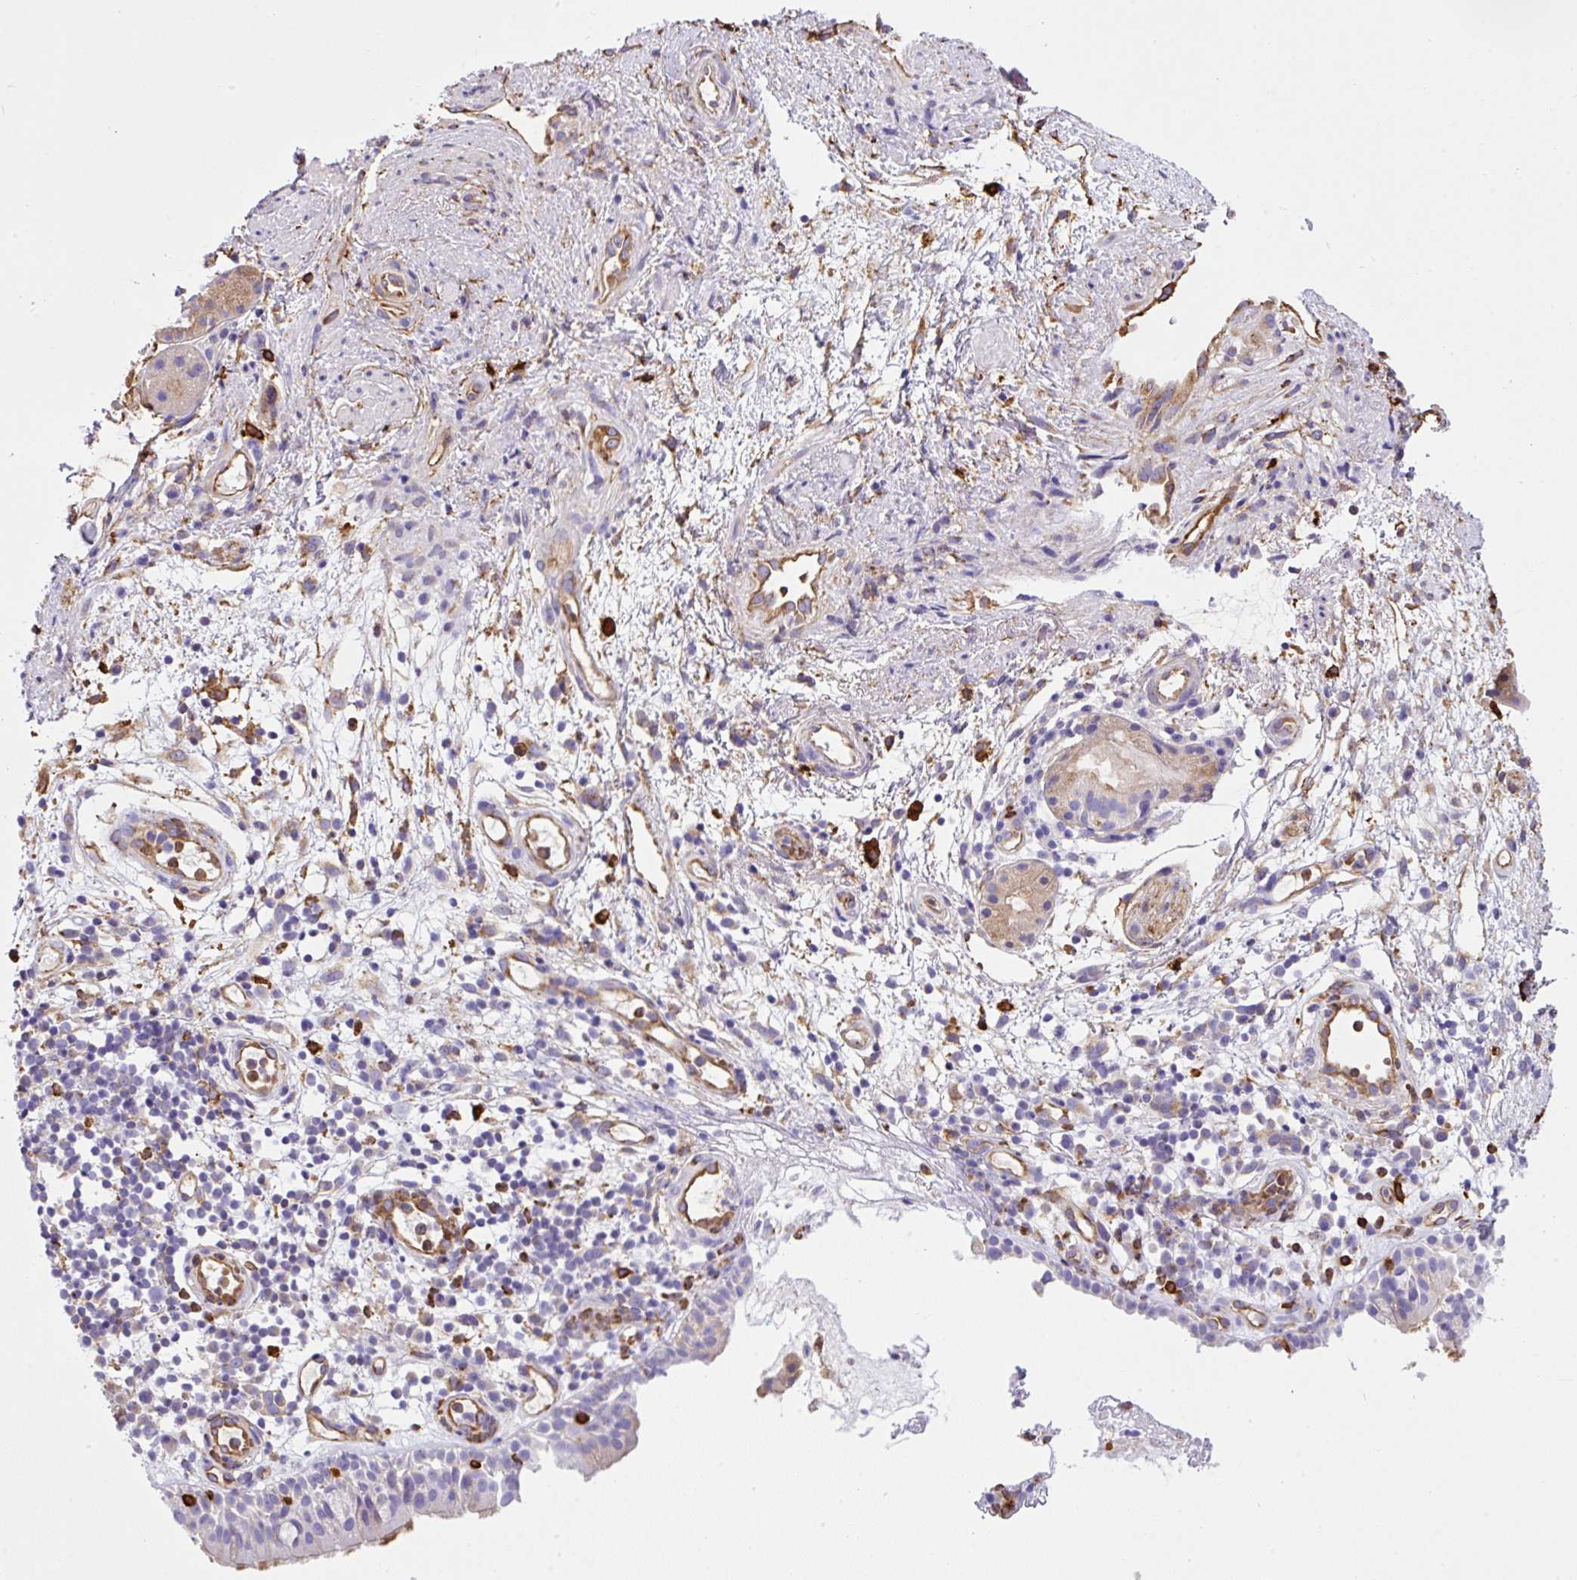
{"staining": {"intensity": "moderate", "quantity": "25%-75%", "location": "cytoplasmic/membranous"}, "tissue": "nasopharynx", "cell_type": "Respiratory epithelial cells", "image_type": "normal", "snomed": [{"axis": "morphology", "description": "Normal tissue, NOS"}, {"axis": "morphology", "description": "Inflammation, NOS"}, {"axis": "topography", "description": "Nasopharynx"}], "caption": "High-power microscopy captured an IHC photomicrograph of normal nasopharynx, revealing moderate cytoplasmic/membranous positivity in about 25%-75% of respiratory epithelial cells. (DAB (3,3'-diaminobenzidine) IHC with brightfield microscopy, high magnification).", "gene": "MAGEB5", "patient": {"sex": "male", "age": 54}}